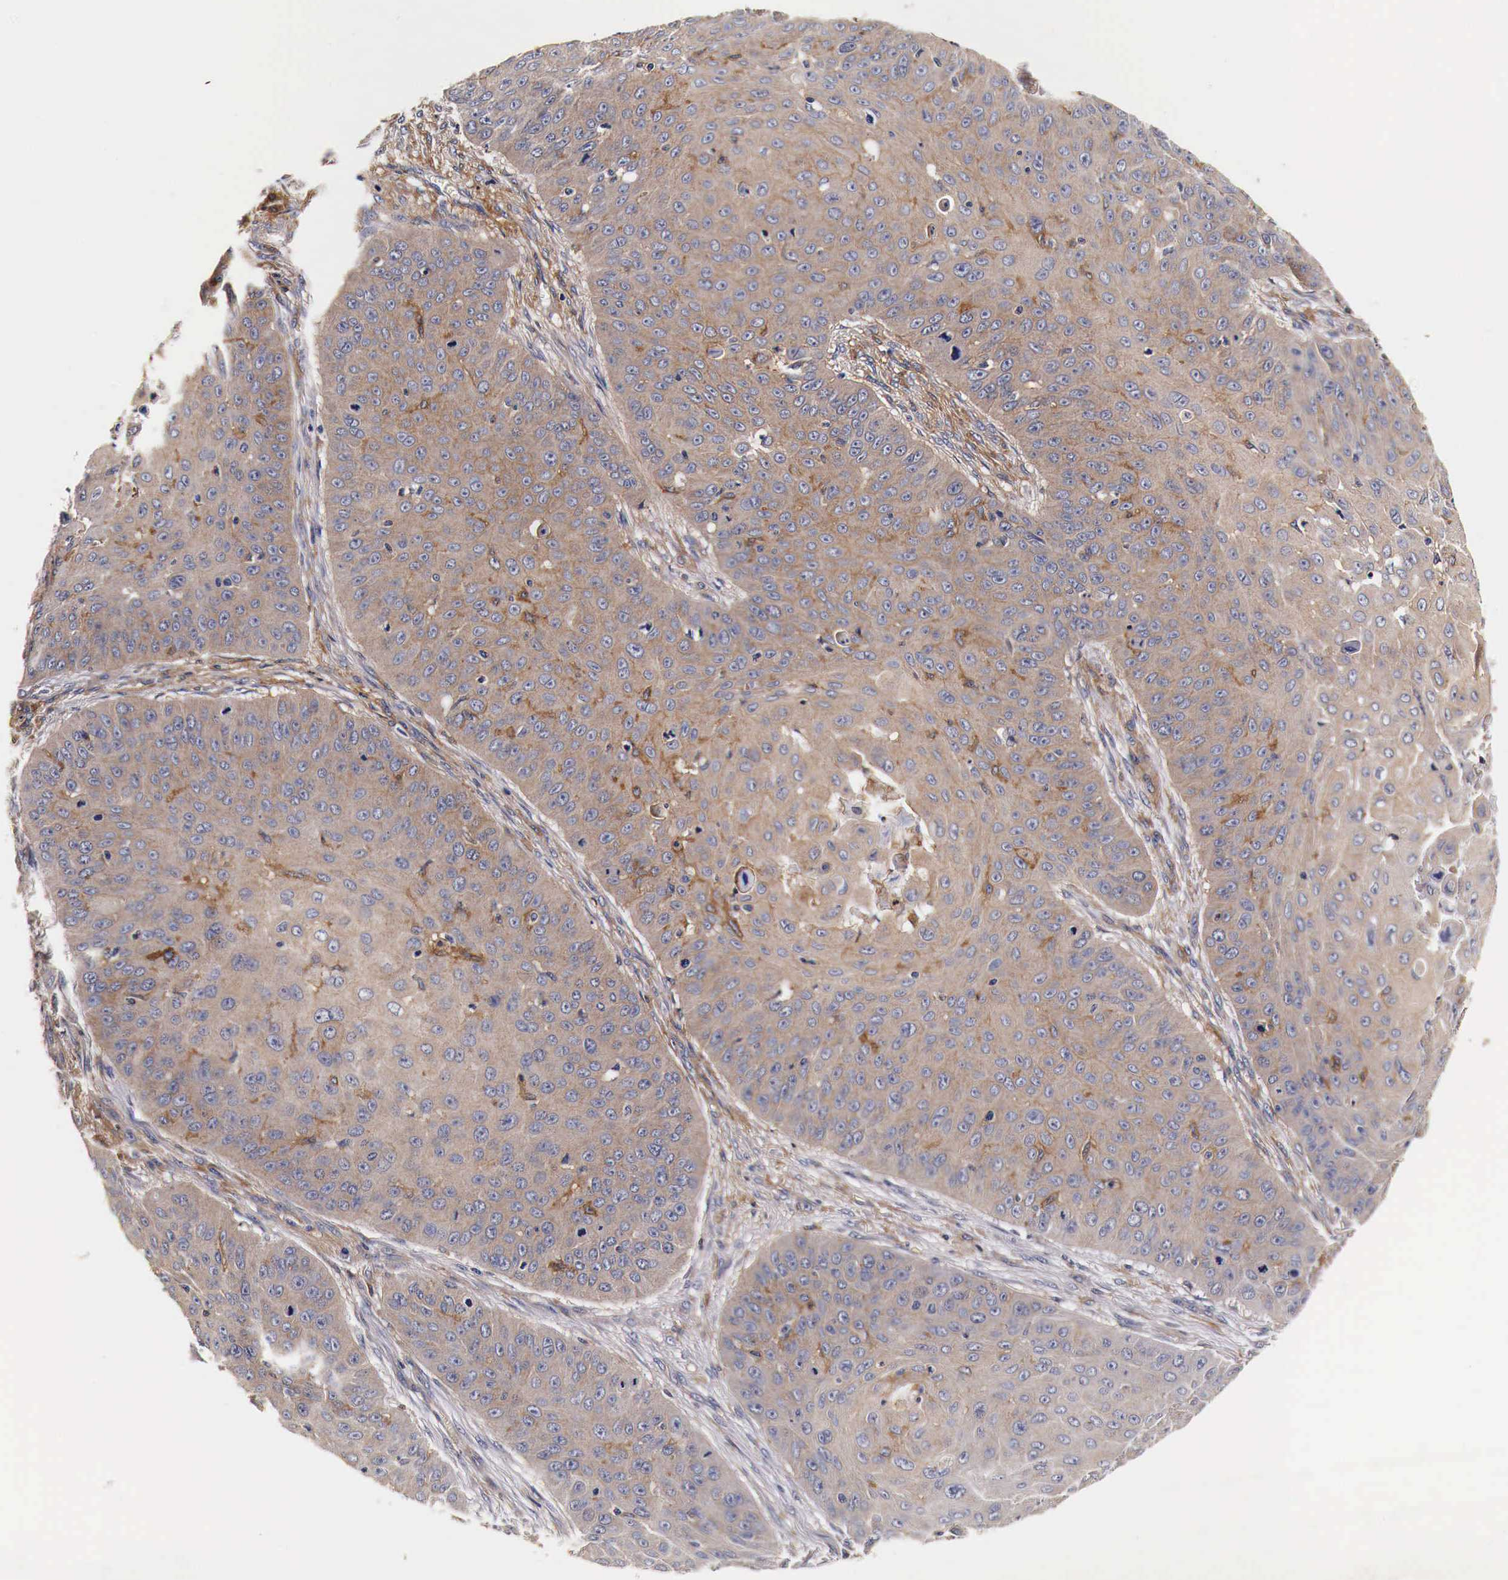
{"staining": {"intensity": "weak", "quantity": ">75%", "location": "cytoplasmic/membranous"}, "tissue": "skin cancer", "cell_type": "Tumor cells", "image_type": "cancer", "snomed": [{"axis": "morphology", "description": "Squamous cell carcinoma, NOS"}, {"axis": "topography", "description": "Skin"}], "caption": "The immunohistochemical stain highlights weak cytoplasmic/membranous staining in tumor cells of skin cancer (squamous cell carcinoma) tissue.", "gene": "RP2", "patient": {"sex": "male", "age": 82}}